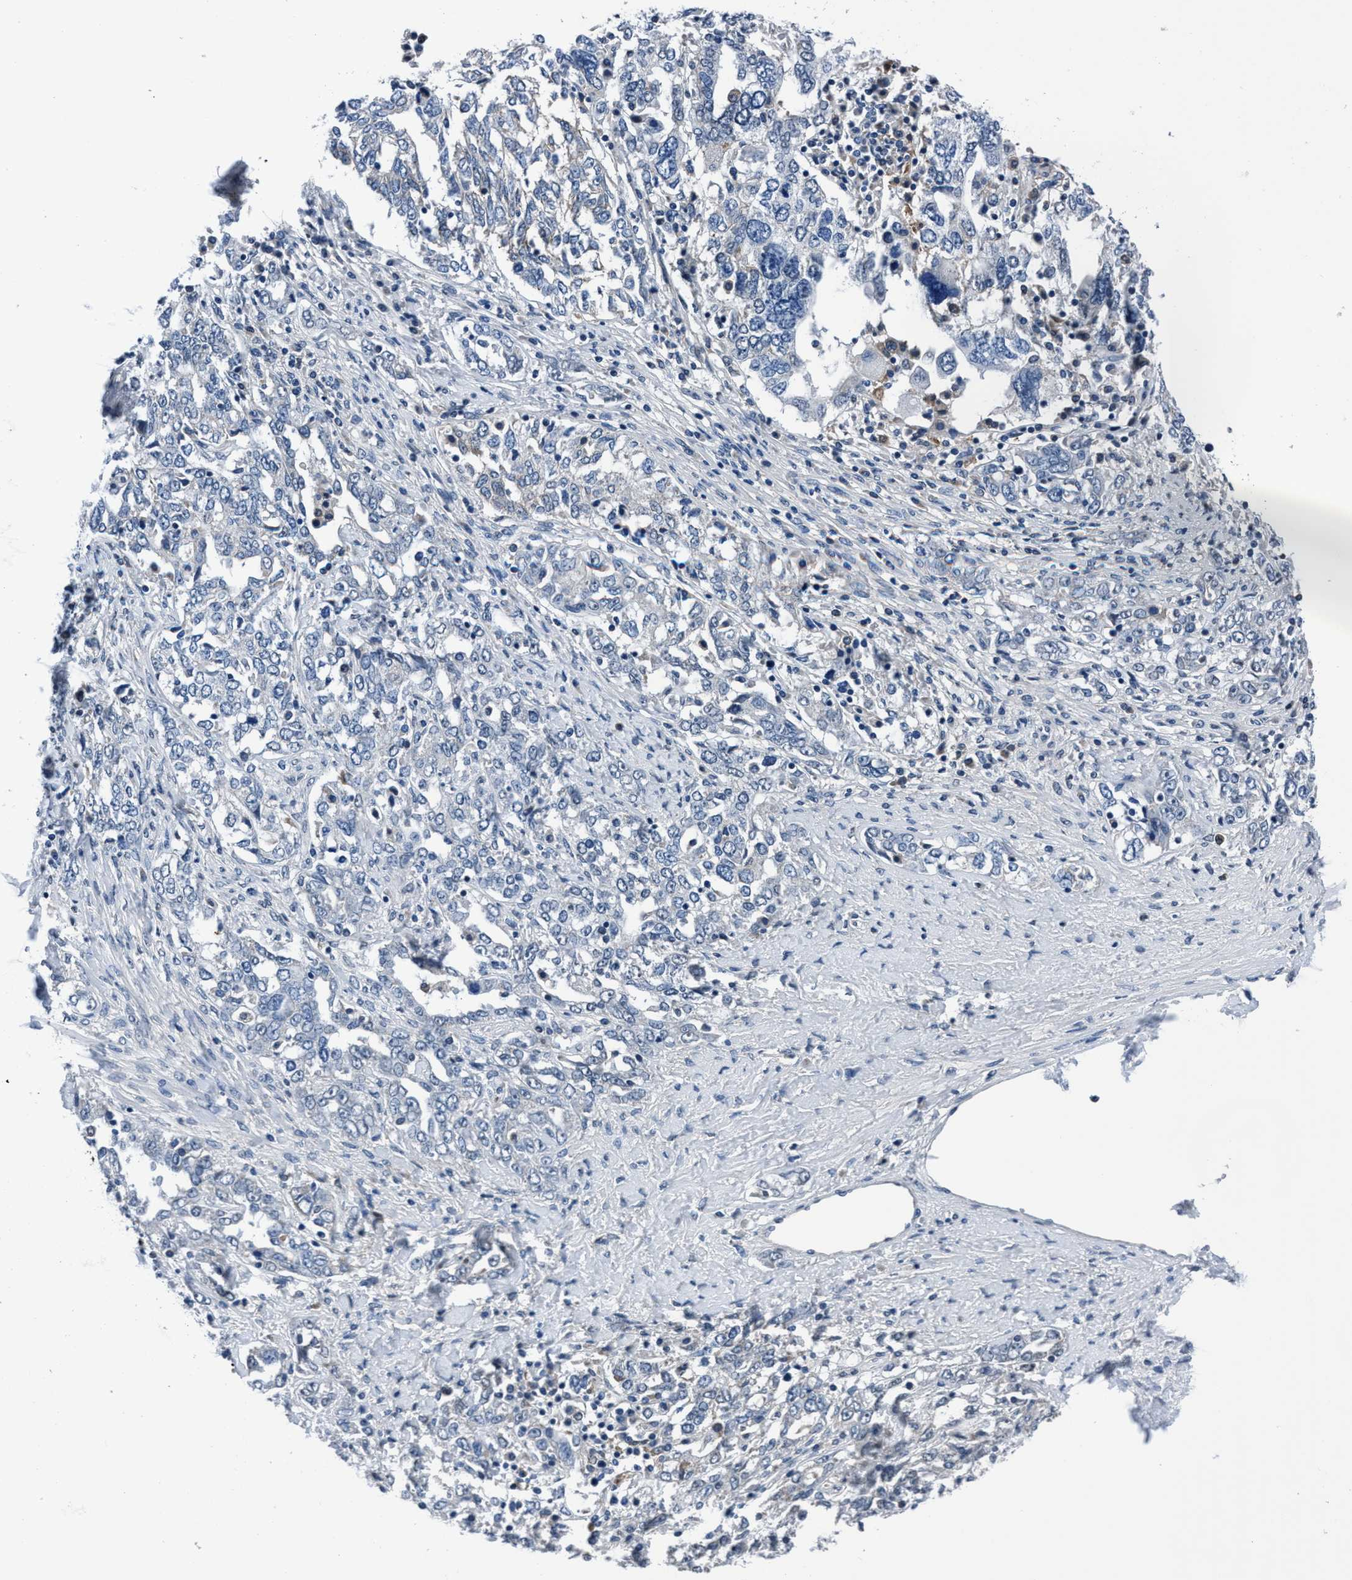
{"staining": {"intensity": "negative", "quantity": "none", "location": "none"}, "tissue": "ovarian cancer", "cell_type": "Tumor cells", "image_type": "cancer", "snomed": [{"axis": "morphology", "description": "Carcinoma, endometroid"}, {"axis": "topography", "description": "Ovary"}], "caption": "Immunohistochemistry (IHC) image of neoplastic tissue: human endometroid carcinoma (ovarian) stained with DAB (3,3'-diaminobenzidine) exhibits no significant protein expression in tumor cells. (DAB IHC, high magnification).", "gene": "TMEM94", "patient": {"sex": "female", "age": 62}}